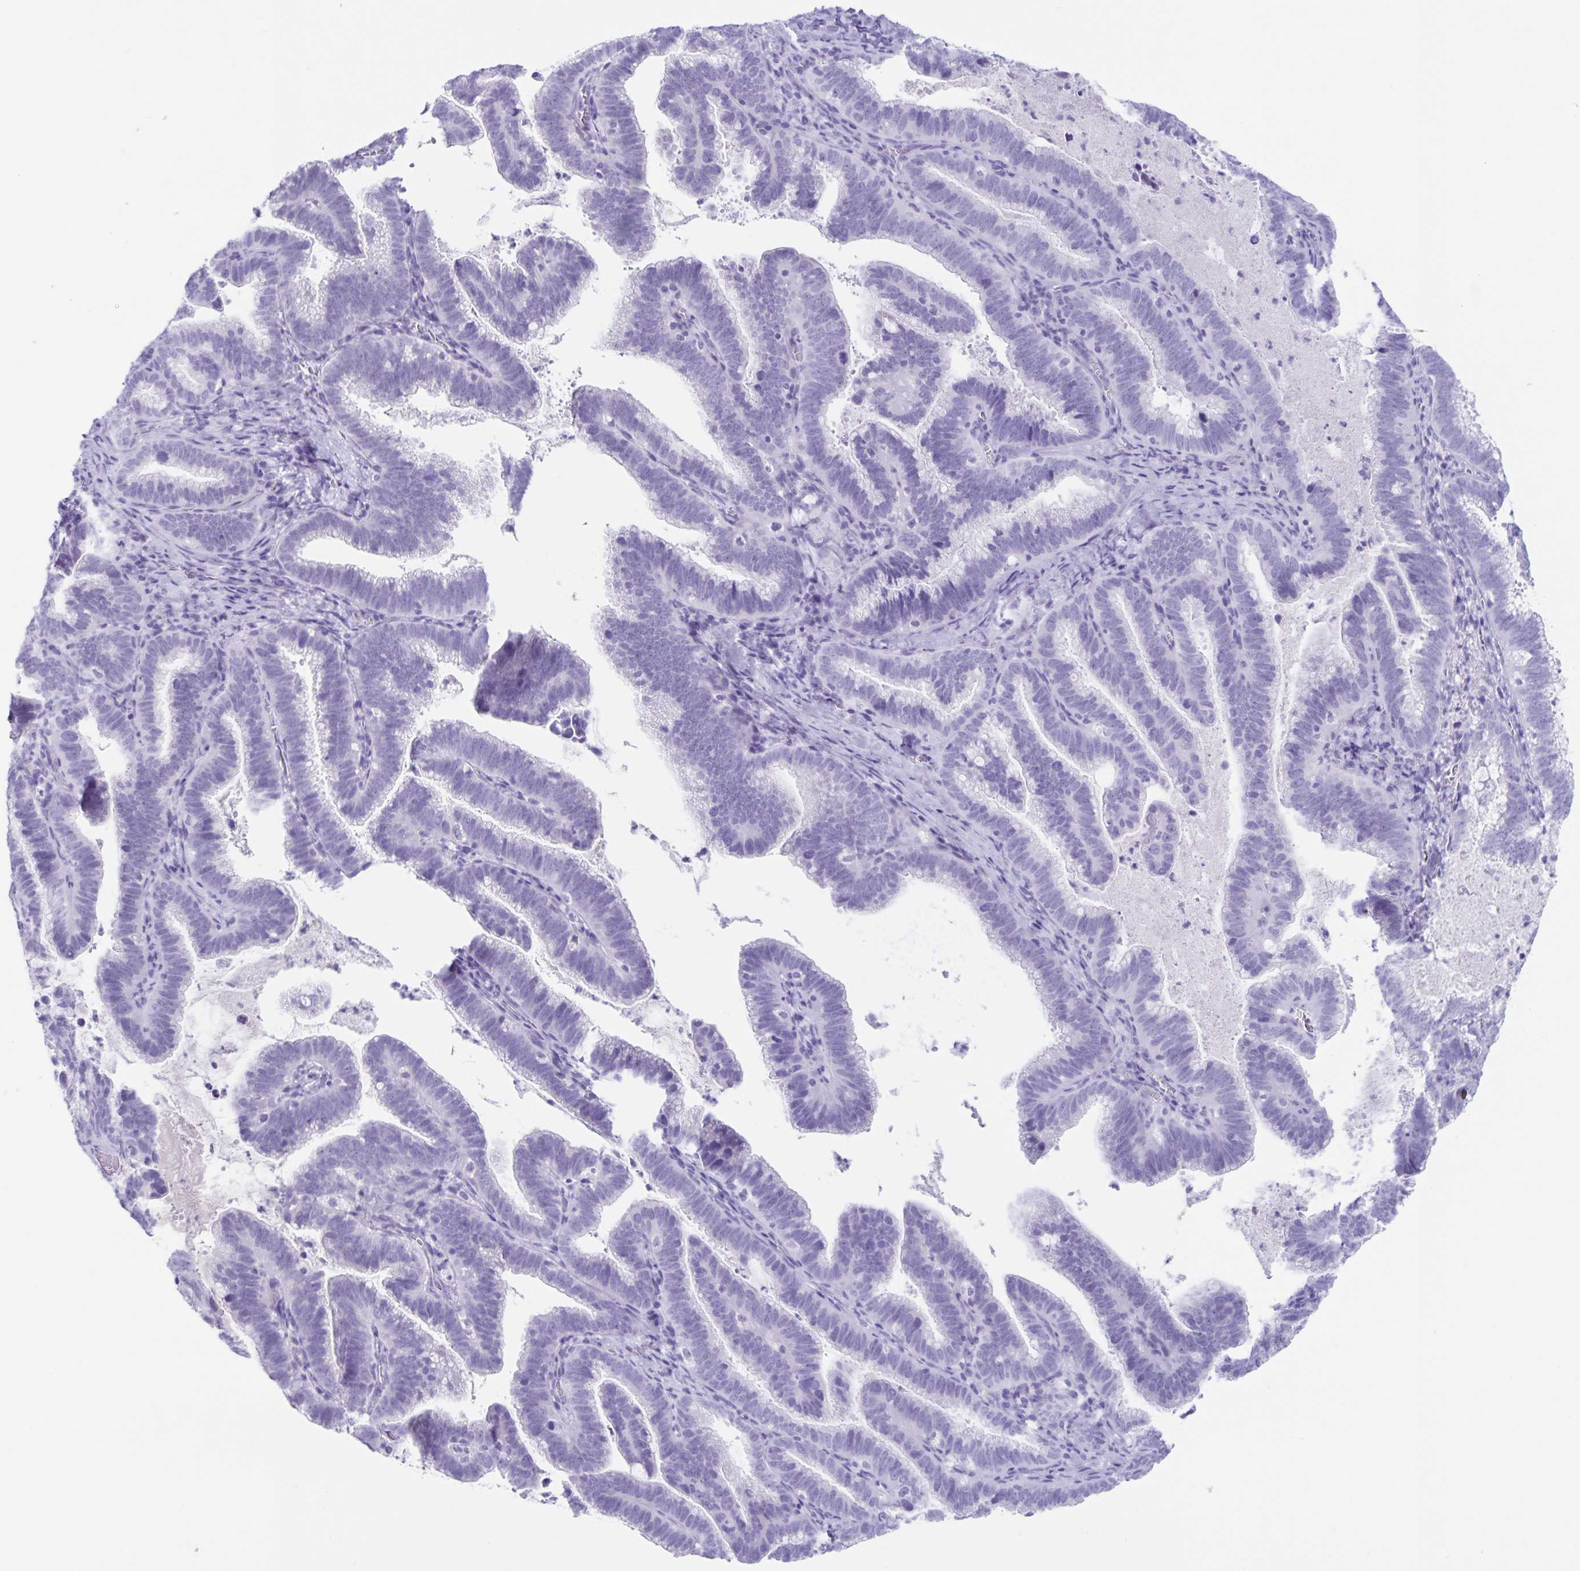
{"staining": {"intensity": "negative", "quantity": "none", "location": "none"}, "tissue": "cervical cancer", "cell_type": "Tumor cells", "image_type": "cancer", "snomed": [{"axis": "morphology", "description": "Adenocarcinoma, NOS"}, {"axis": "topography", "description": "Cervix"}], "caption": "Image shows no significant protein positivity in tumor cells of adenocarcinoma (cervical).", "gene": "C11orf42", "patient": {"sex": "female", "age": 61}}